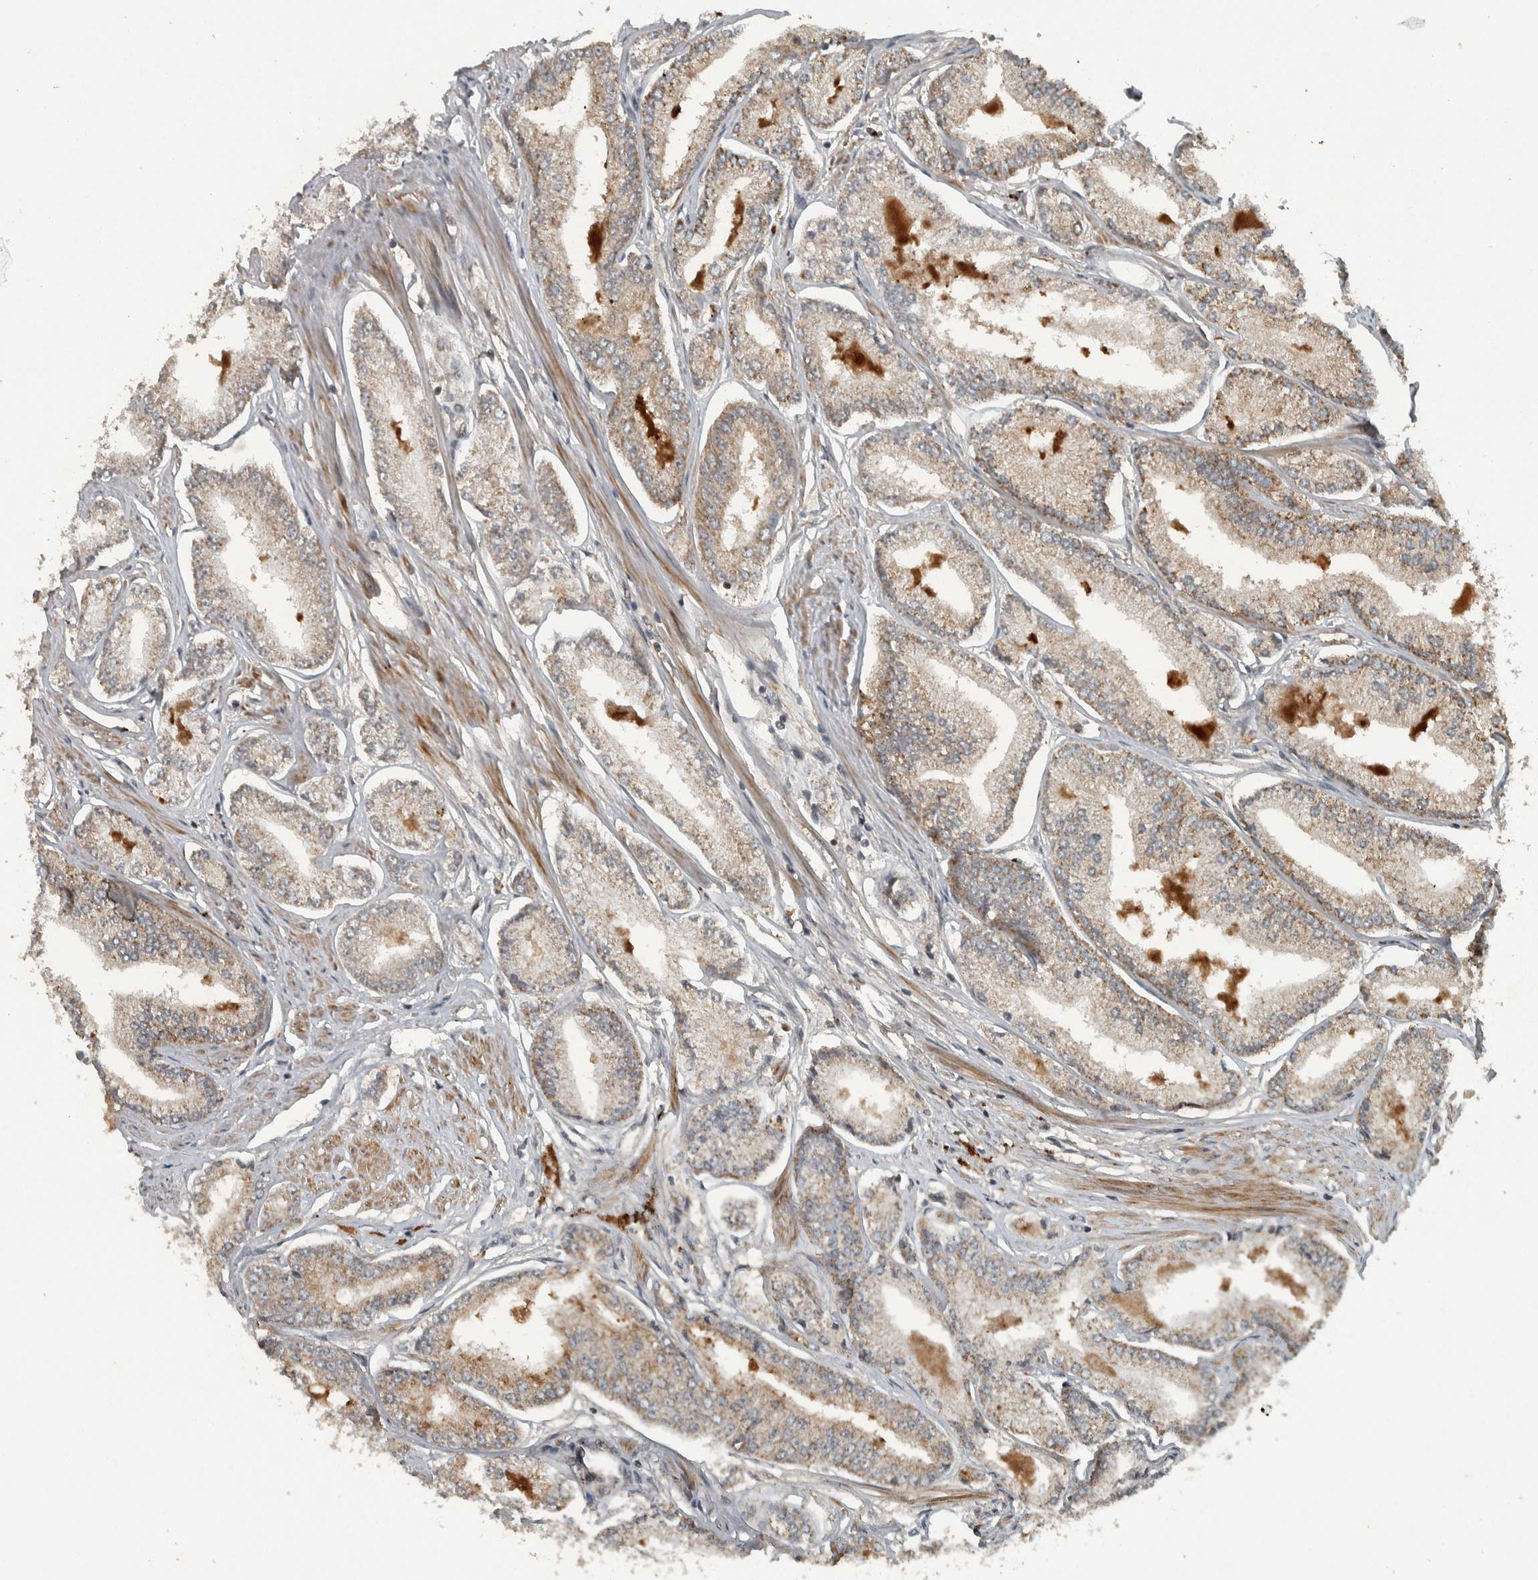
{"staining": {"intensity": "moderate", "quantity": "25%-75%", "location": "cytoplasmic/membranous"}, "tissue": "prostate cancer", "cell_type": "Tumor cells", "image_type": "cancer", "snomed": [{"axis": "morphology", "description": "Adenocarcinoma, Low grade"}, {"axis": "topography", "description": "Prostate"}], "caption": "IHC of human adenocarcinoma (low-grade) (prostate) exhibits medium levels of moderate cytoplasmic/membranous staining in about 25%-75% of tumor cells. (DAB IHC with brightfield microscopy, high magnification).", "gene": "KIFAP3", "patient": {"sex": "male", "age": 52}}